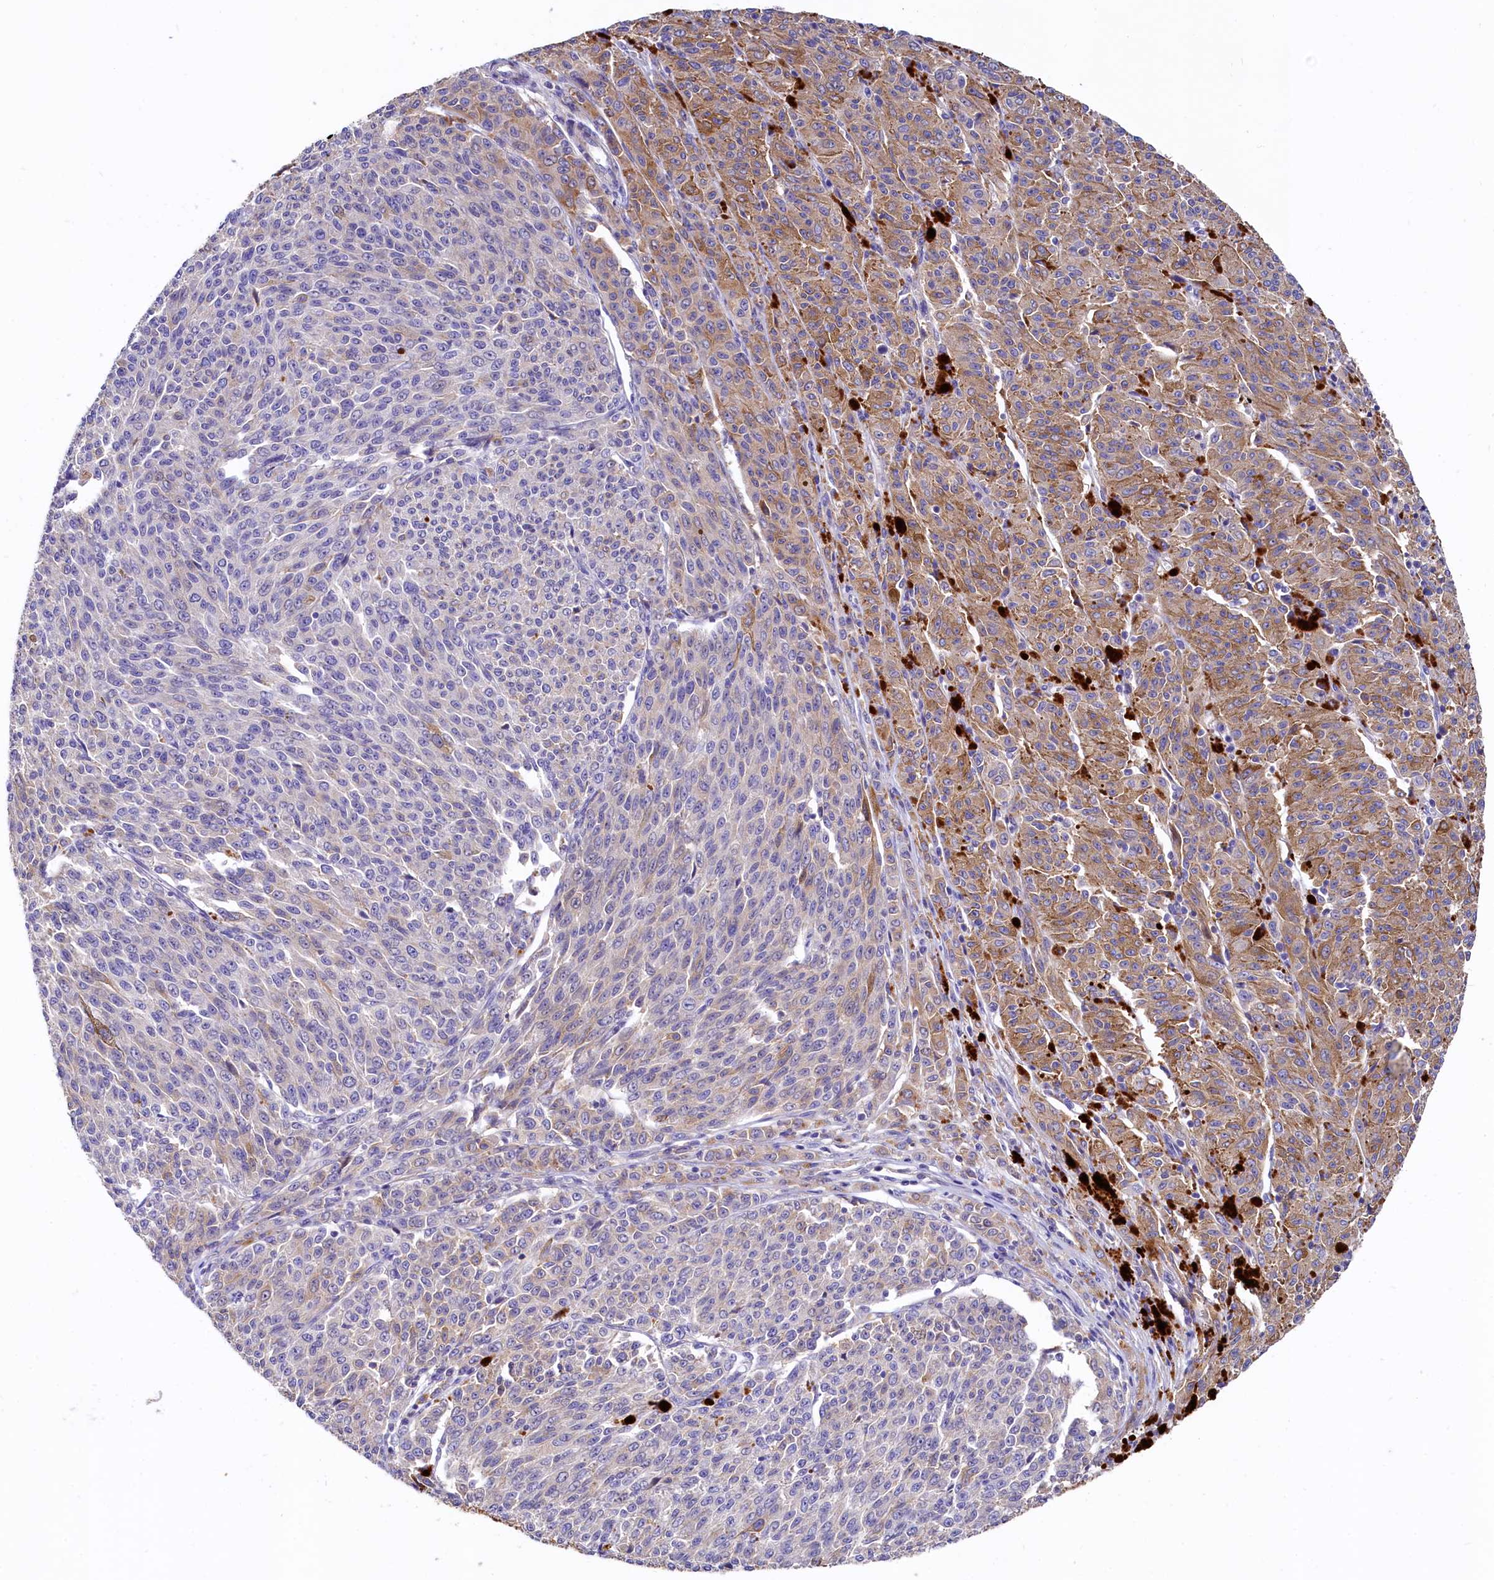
{"staining": {"intensity": "moderate", "quantity": ">75%", "location": "cytoplasmic/membranous"}, "tissue": "melanoma", "cell_type": "Tumor cells", "image_type": "cancer", "snomed": [{"axis": "morphology", "description": "Malignant melanoma, NOS"}, {"axis": "topography", "description": "Skin"}], "caption": "Human melanoma stained with a brown dye exhibits moderate cytoplasmic/membranous positive staining in approximately >75% of tumor cells.", "gene": "EPS8L2", "patient": {"sex": "female", "age": 52}}